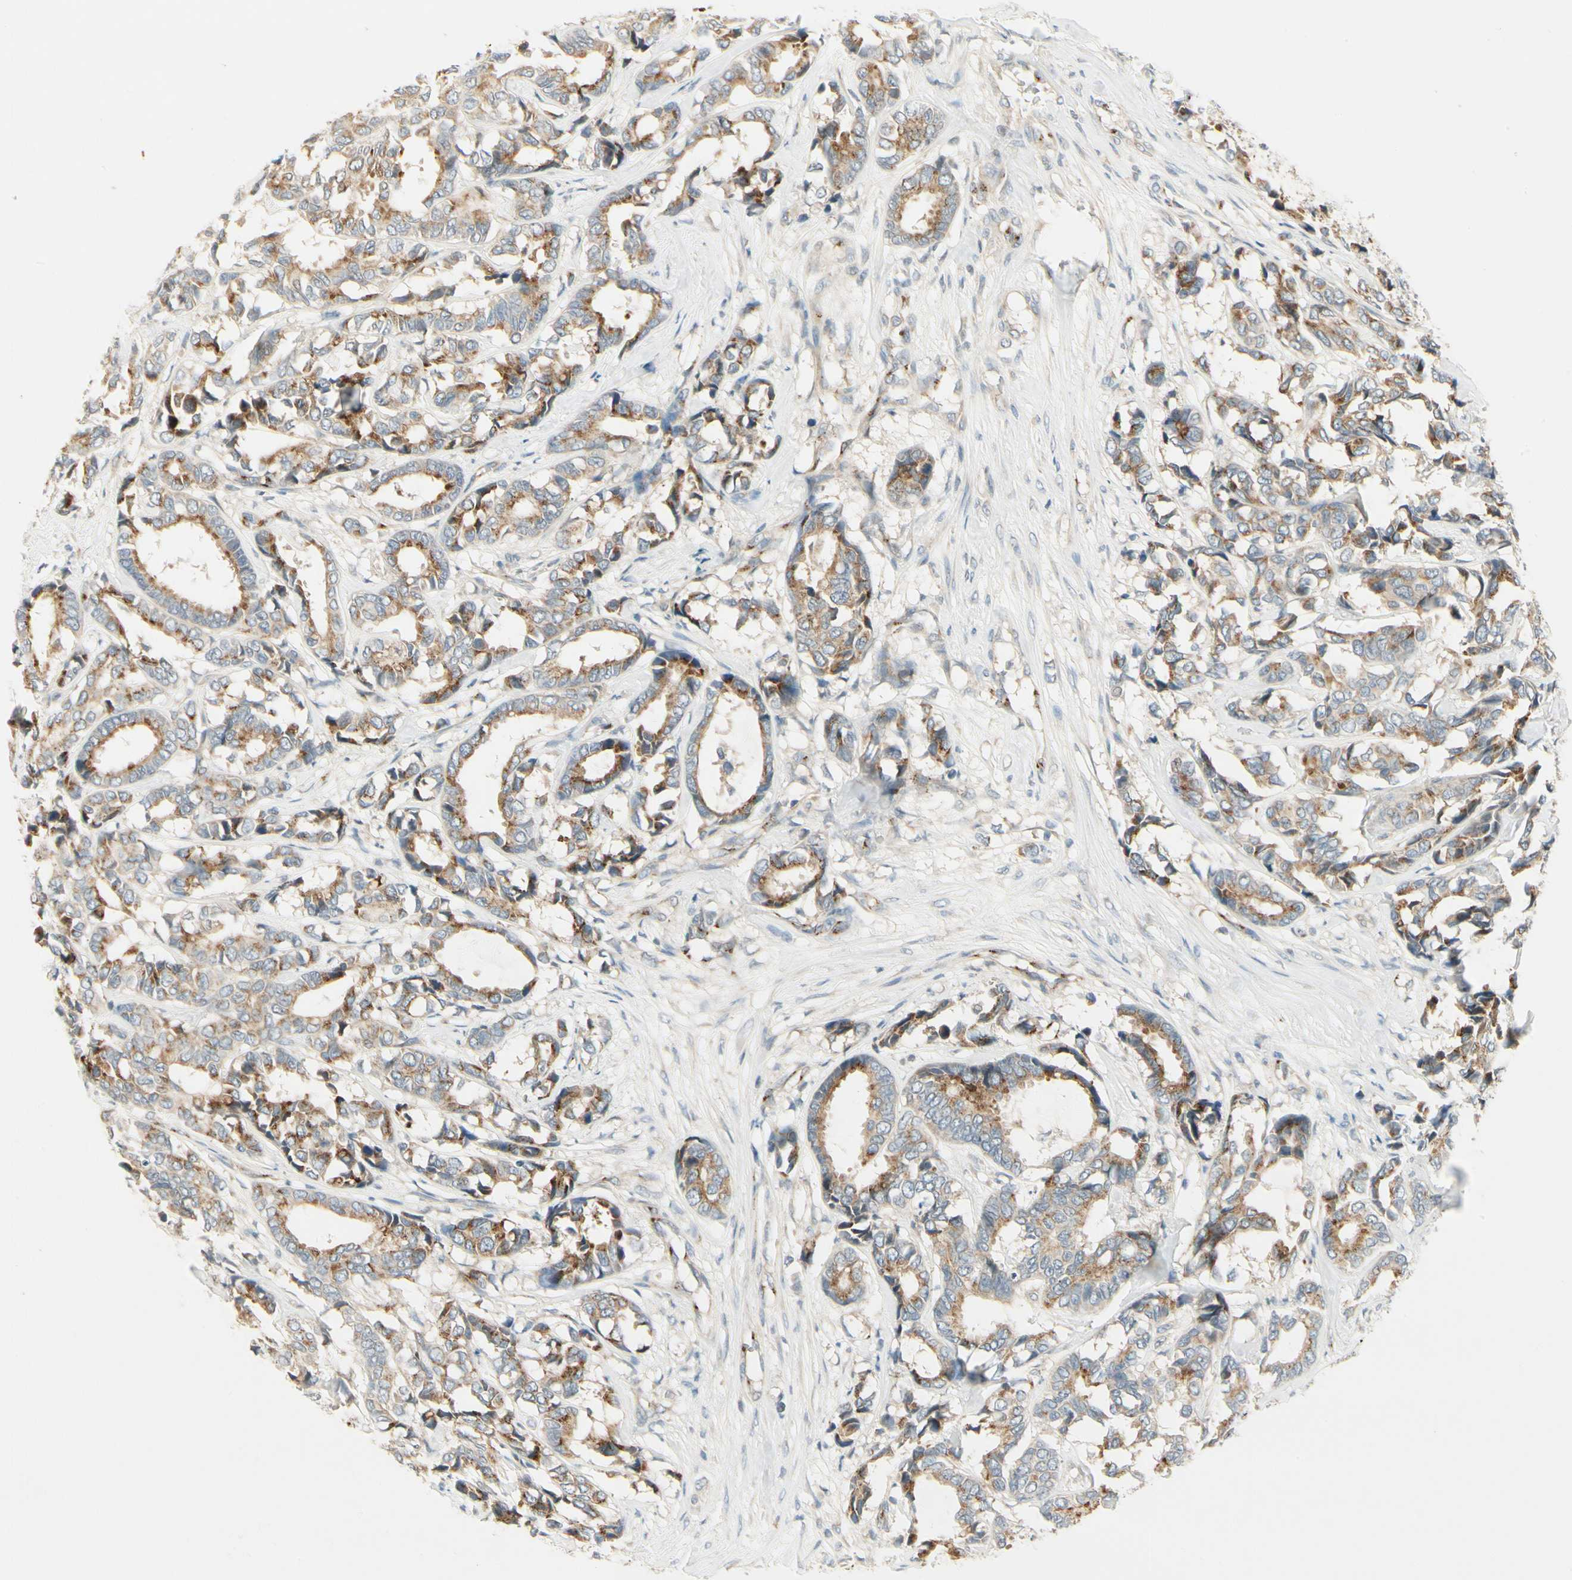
{"staining": {"intensity": "moderate", "quantity": ">75%", "location": "cytoplasmic/membranous"}, "tissue": "breast cancer", "cell_type": "Tumor cells", "image_type": "cancer", "snomed": [{"axis": "morphology", "description": "Duct carcinoma"}, {"axis": "topography", "description": "Breast"}], "caption": "Brown immunohistochemical staining in human breast cancer (intraductal carcinoma) demonstrates moderate cytoplasmic/membranous expression in about >75% of tumor cells.", "gene": "MANSC1", "patient": {"sex": "female", "age": 87}}